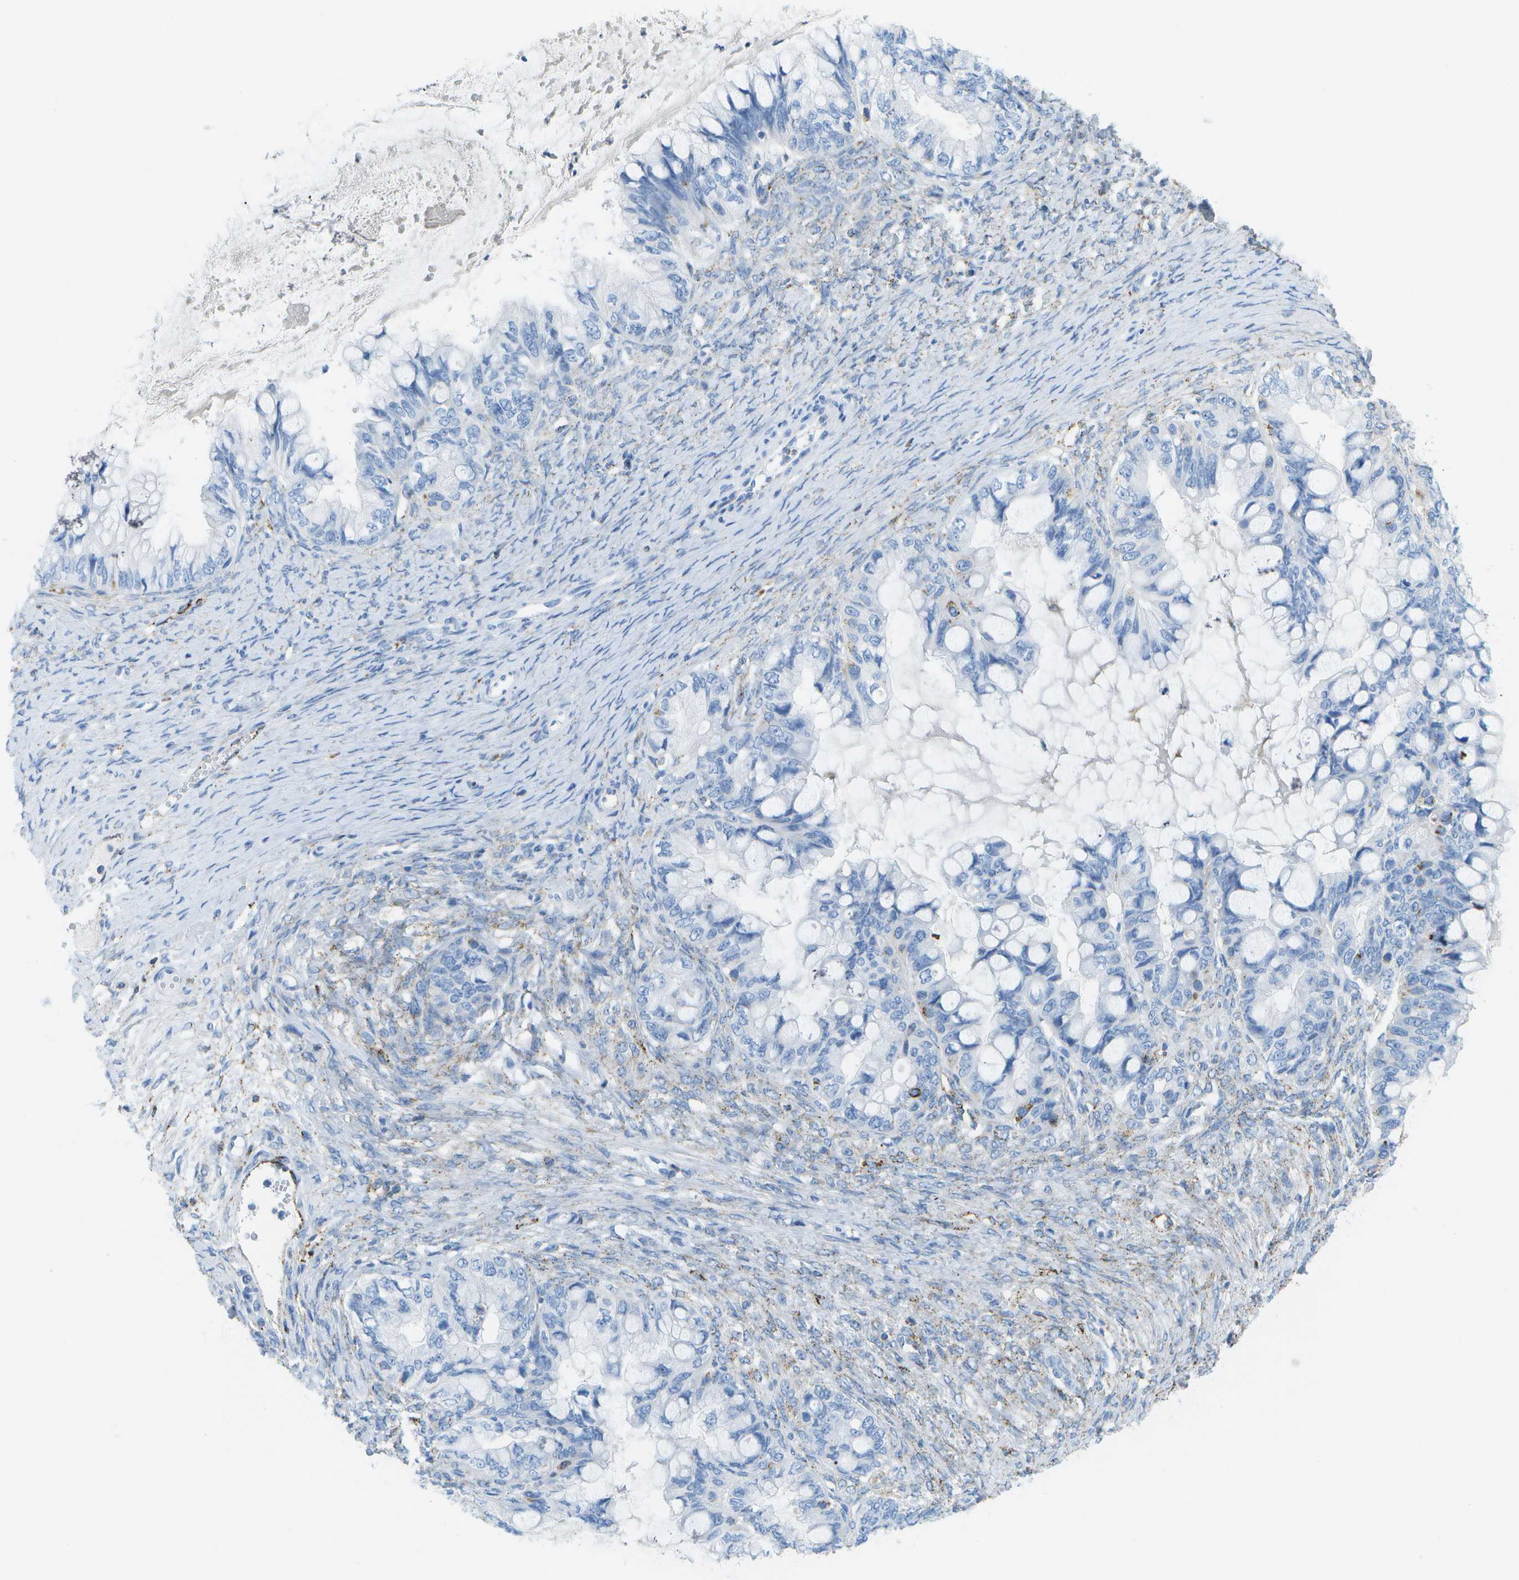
{"staining": {"intensity": "negative", "quantity": "none", "location": "none"}, "tissue": "ovarian cancer", "cell_type": "Tumor cells", "image_type": "cancer", "snomed": [{"axis": "morphology", "description": "Cystadenocarcinoma, mucinous, NOS"}, {"axis": "topography", "description": "Ovary"}], "caption": "Tumor cells are negative for protein expression in human ovarian cancer.", "gene": "PRCP", "patient": {"sex": "female", "age": 80}}